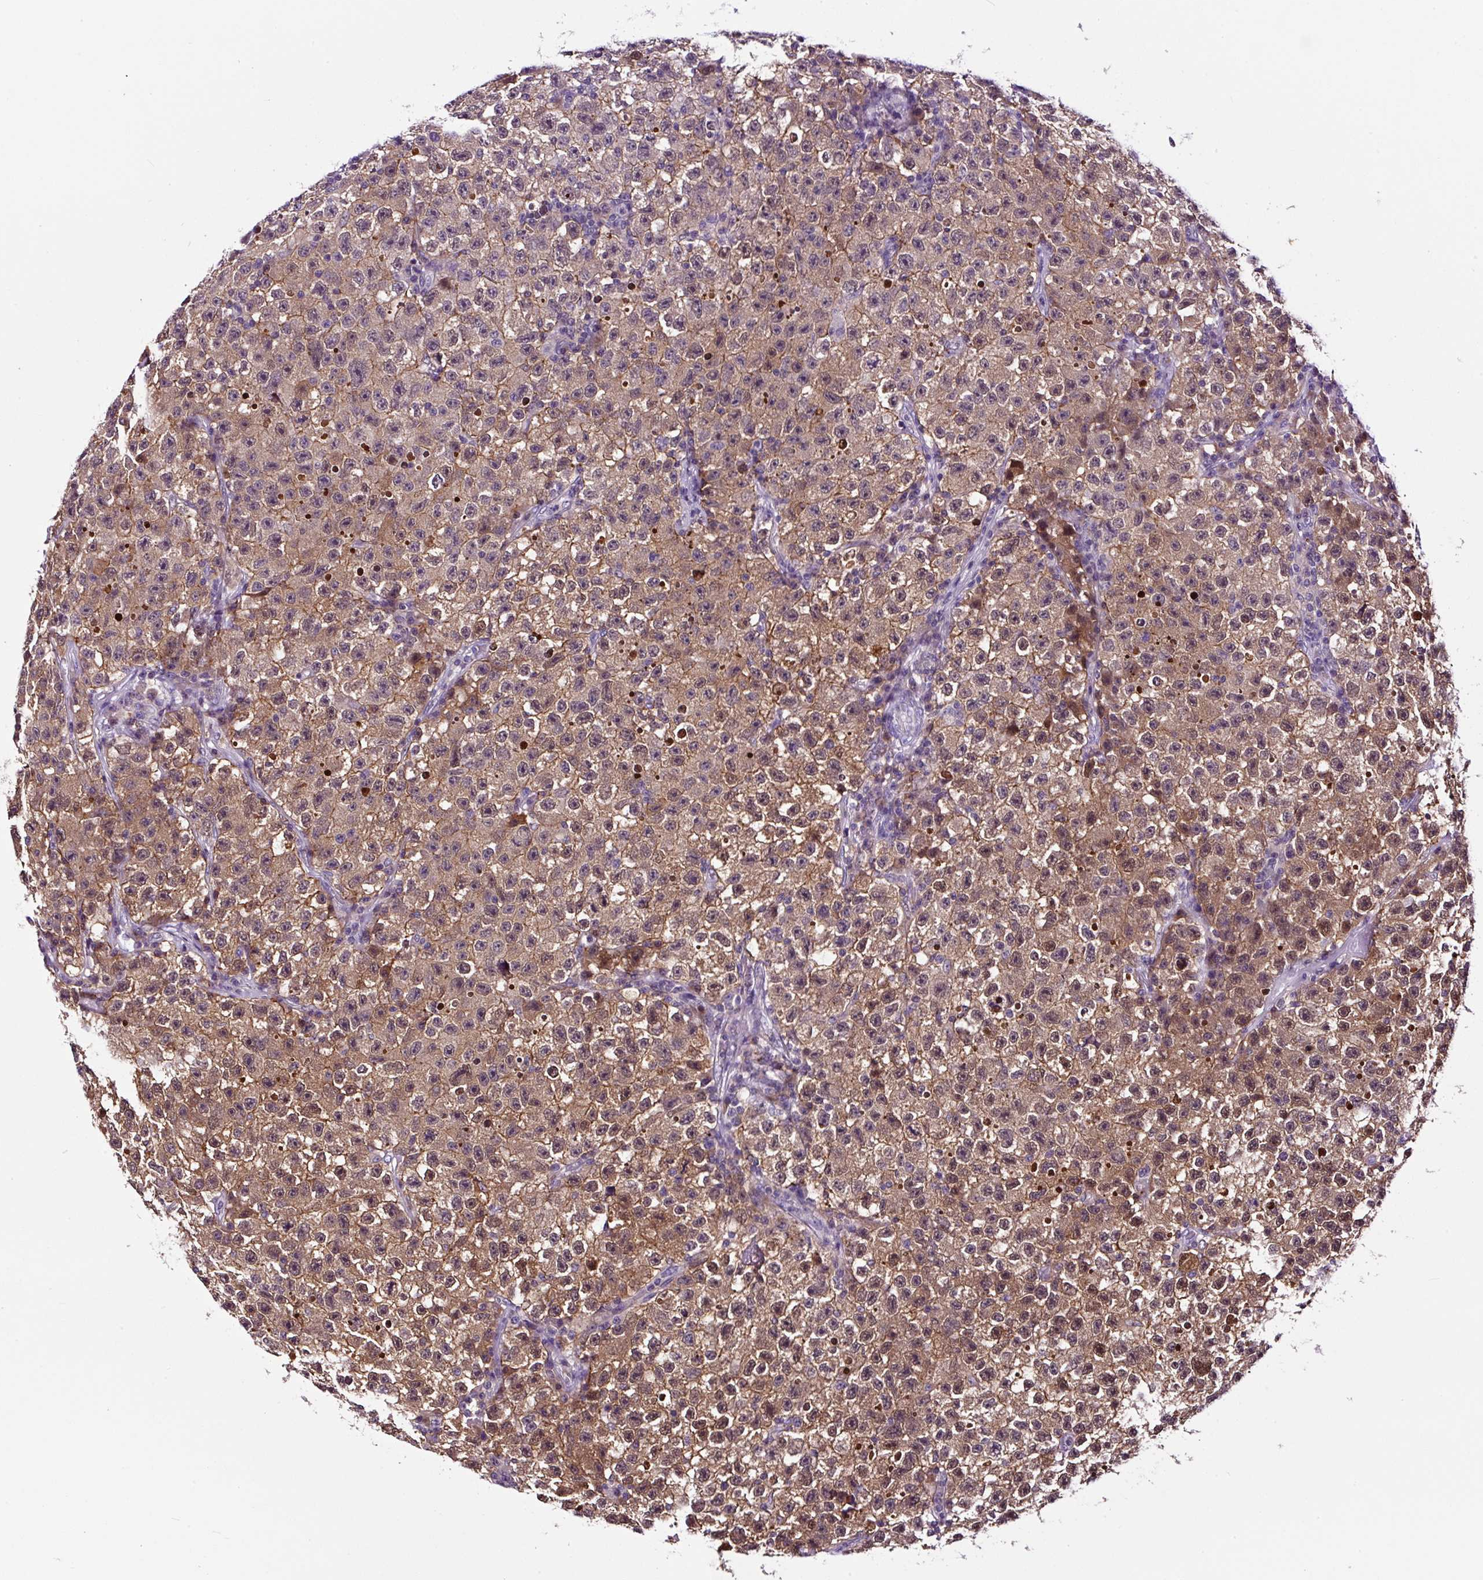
{"staining": {"intensity": "weak", "quantity": ">75%", "location": "cytoplasmic/membranous,nuclear"}, "tissue": "testis cancer", "cell_type": "Tumor cells", "image_type": "cancer", "snomed": [{"axis": "morphology", "description": "Seminoma, NOS"}, {"axis": "topography", "description": "Testis"}], "caption": "This photomicrograph exhibits immunohistochemistry staining of testis seminoma, with low weak cytoplasmic/membranous and nuclear expression in approximately >75% of tumor cells.", "gene": "TAFA3", "patient": {"sex": "male", "age": 22}}